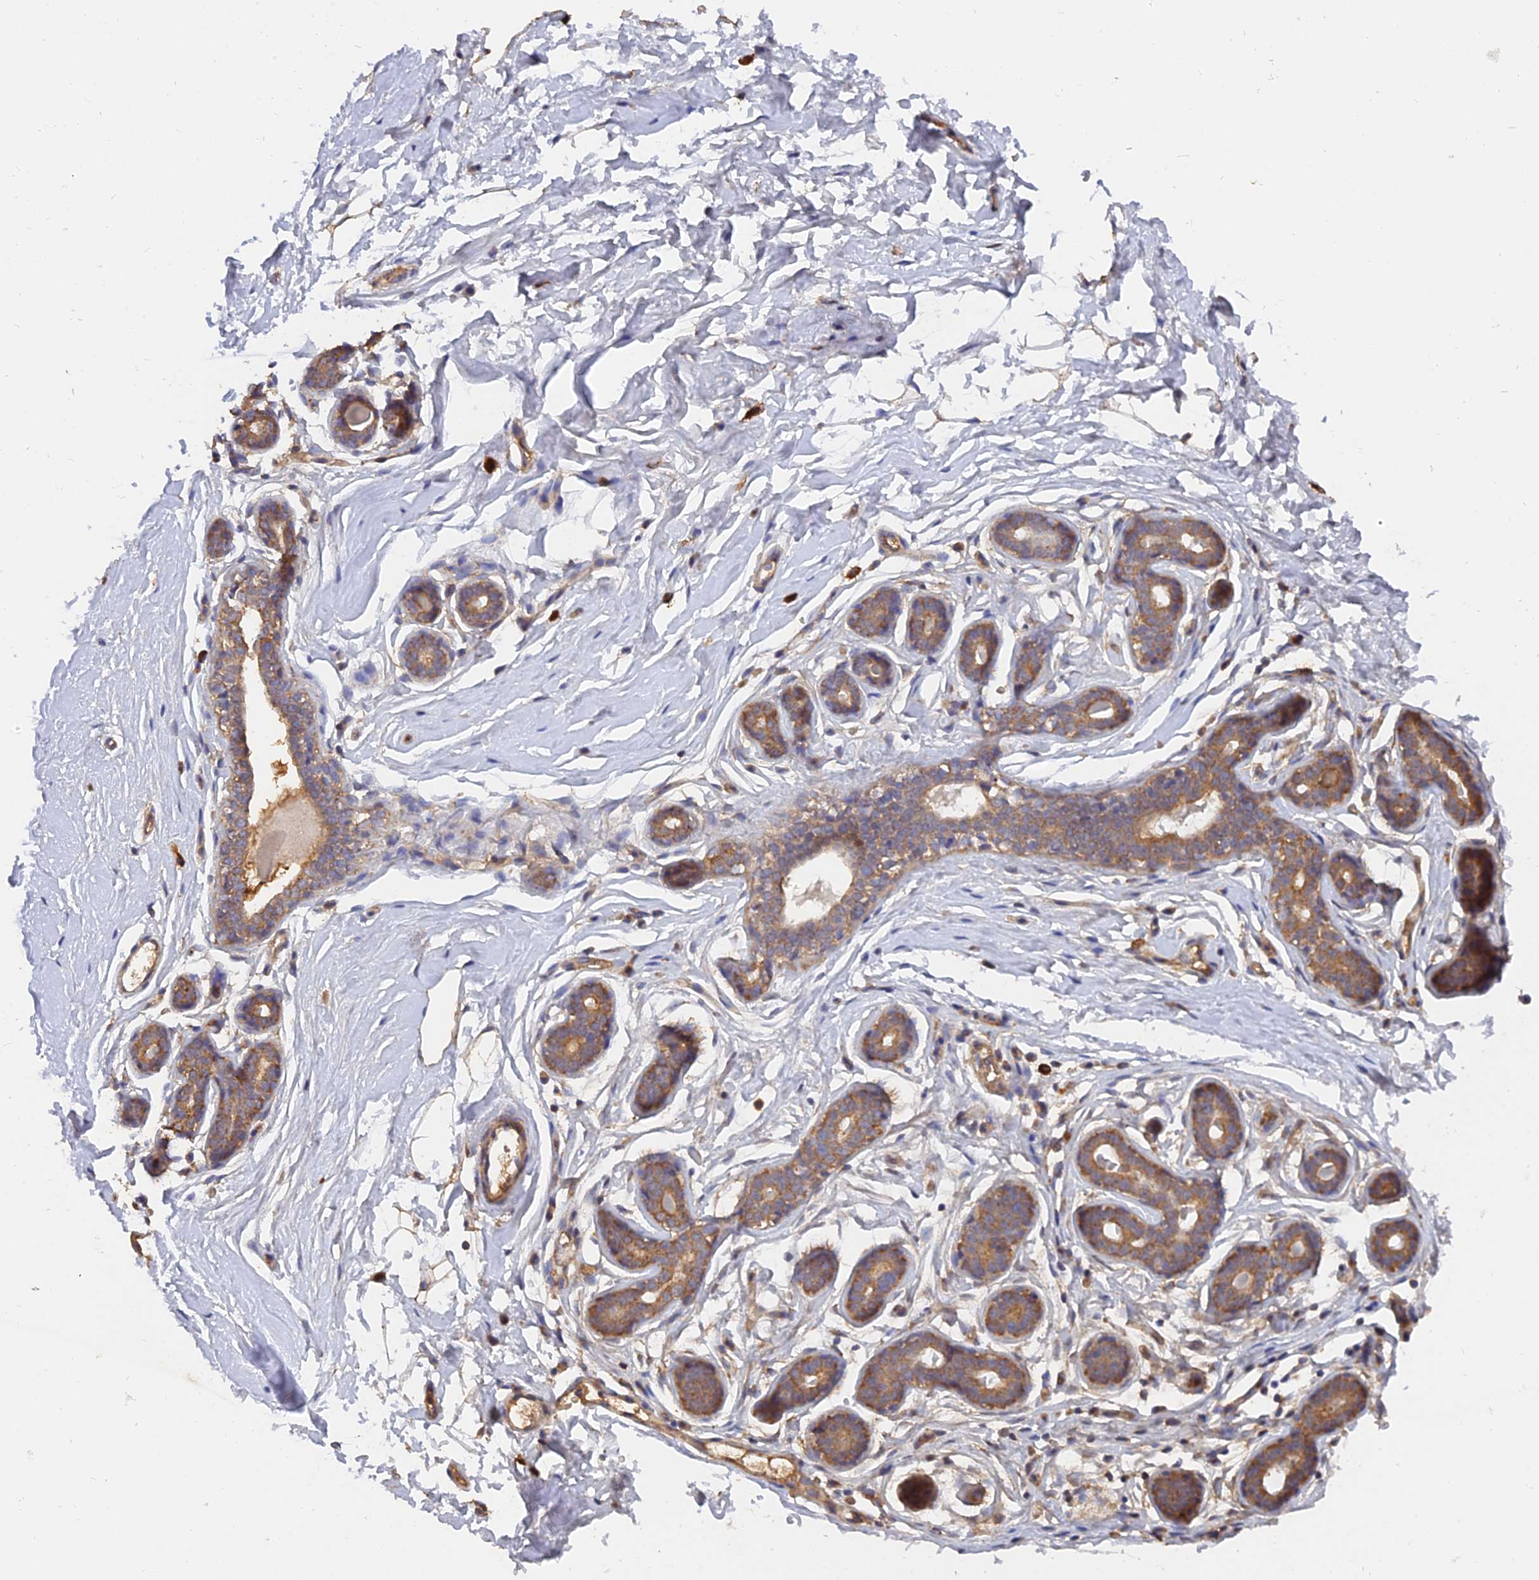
{"staining": {"intensity": "moderate", "quantity": "<25%", "location": "cytoplasmic/membranous"}, "tissue": "breast", "cell_type": "Adipocytes", "image_type": "normal", "snomed": [{"axis": "morphology", "description": "Normal tissue, NOS"}, {"axis": "morphology", "description": "Adenoma, NOS"}, {"axis": "topography", "description": "Breast"}], "caption": "A high-resolution photomicrograph shows immunohistochemistry (IHC) staining of benign breast, which reveals moderate cytoplasmic/membranous expression in about <25% of adipocytes. (DAB (3,3'-diaminobenzidine) IHC with brightfield microscopy, high magnification).", "gene": "SLC38A11", "patient": {"sex": "female", "age": 23}}